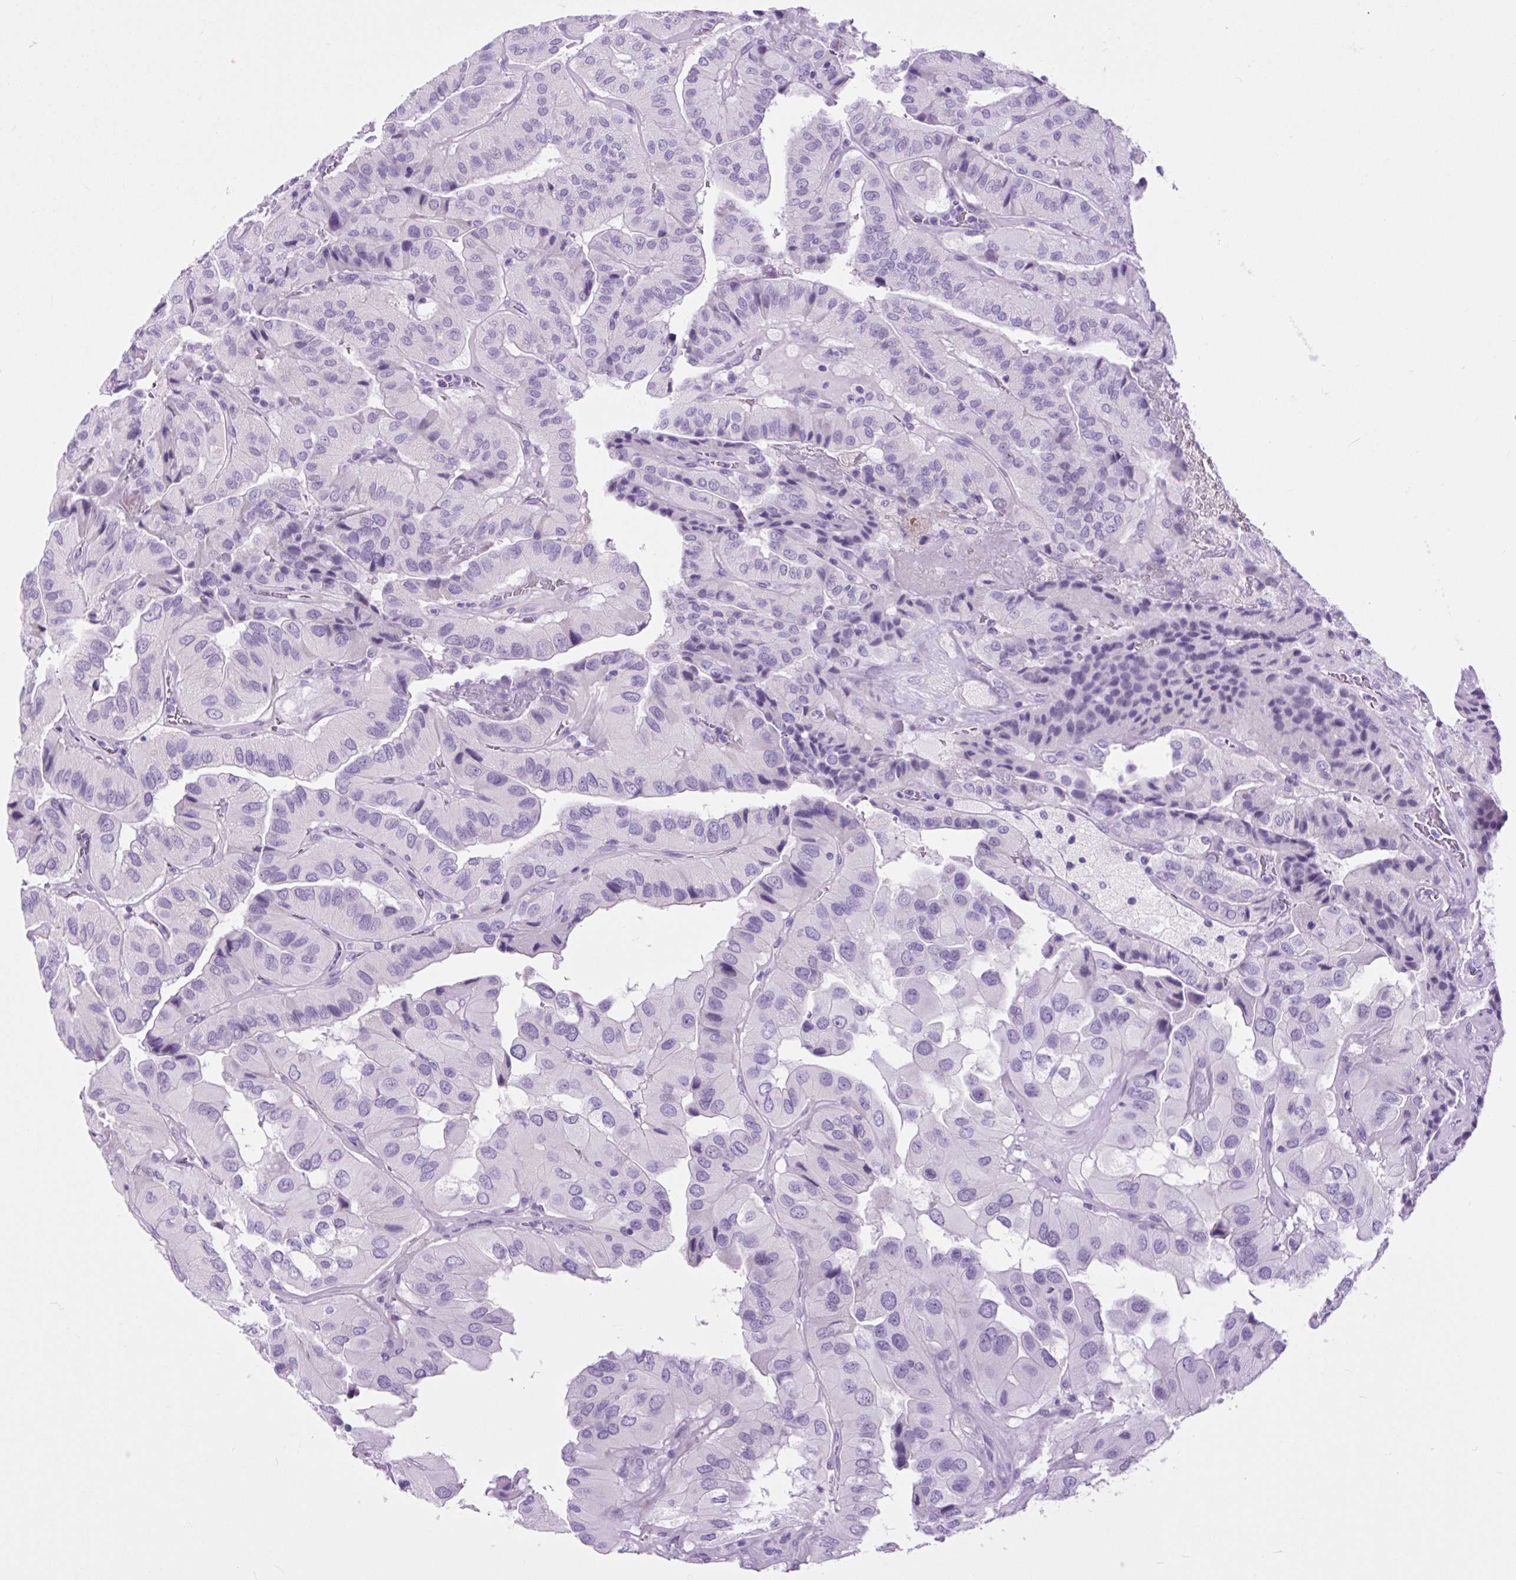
{"staining": {"intensity": "negative", "quantity": "none", "location": "none"}, "tissue": "thyroid cancer", "cell_type": "Tumor cells", "image_type": "cancer", "snomed": [{"axis": "morphology", "description": "Normal tissue, NOS"}, {"axis": "morphology", "description": "Papillary adenocarcinoma, NOS"}, {"axis": "topography", "description": "Thyroid gland"}], "caption": "This is an immunohistochemistry (IHC) image of papillary adenocarcinoma (thyroid). There is no staining in tumor cells.", "gene": "DPP6", "patient": {"sex": "female", "age": 59}}